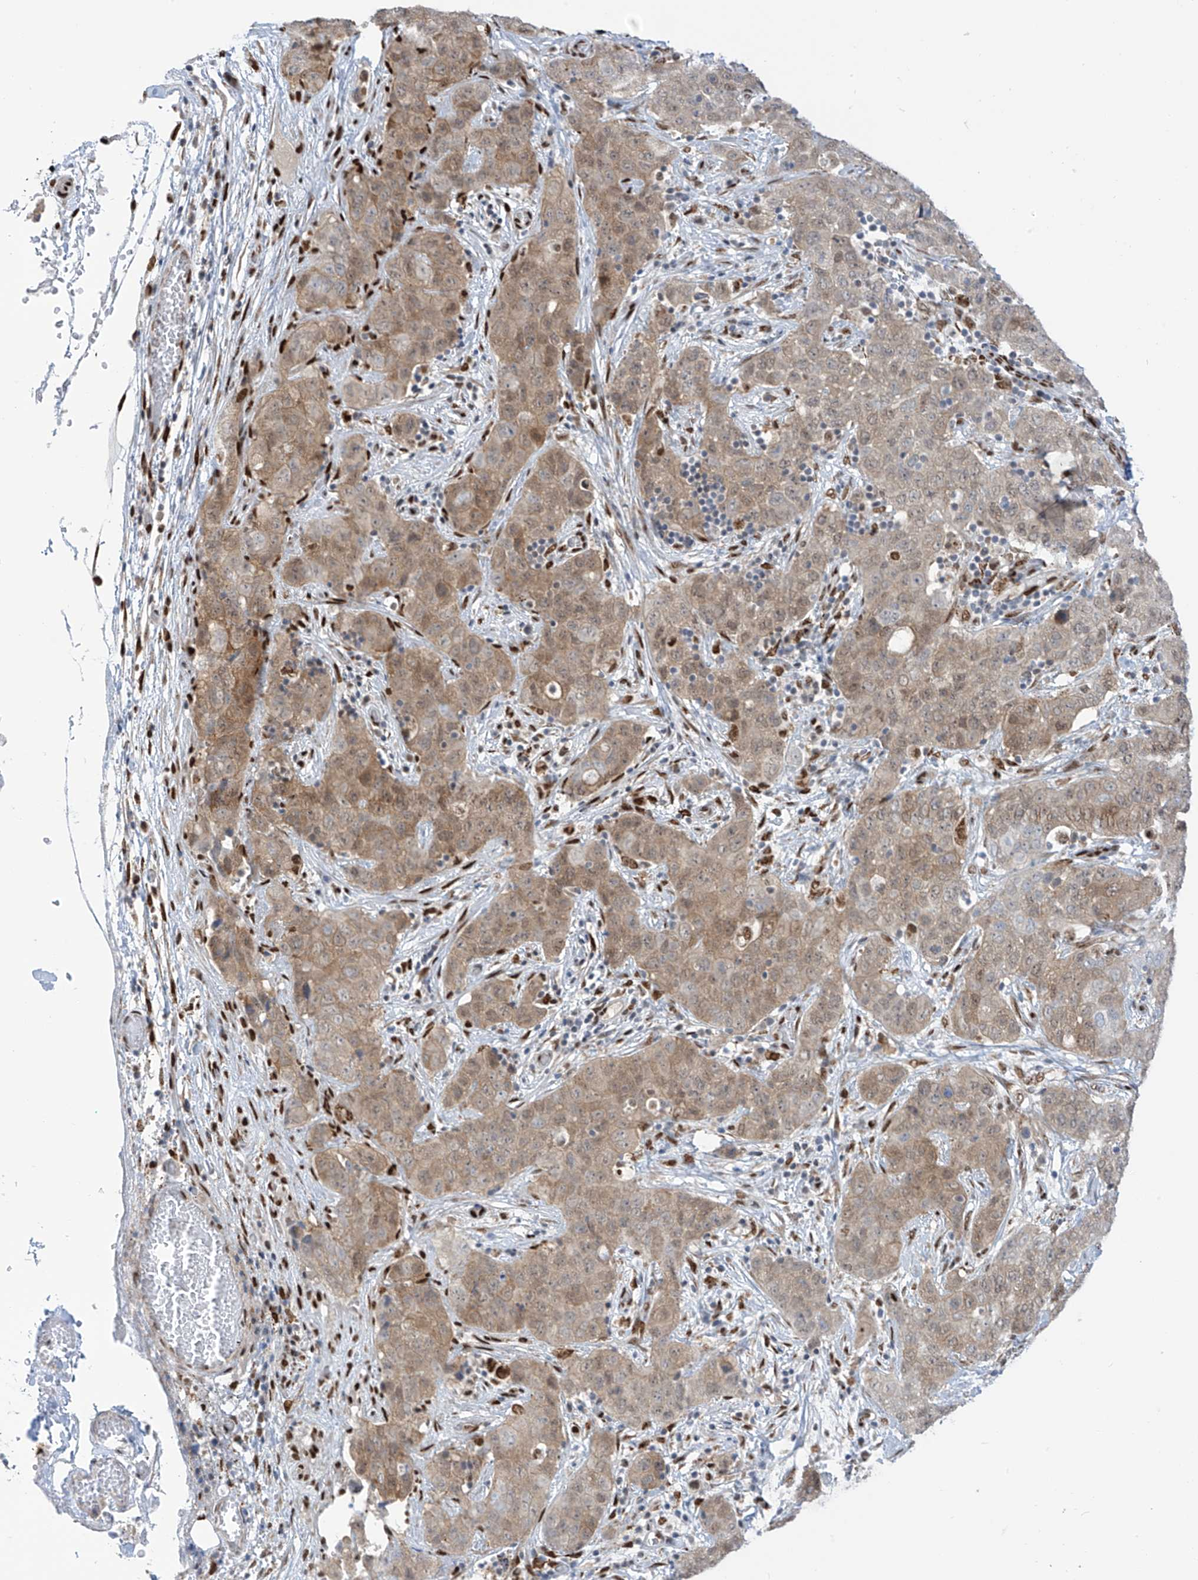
{"staining": {"intensity": "moderate", "quantity": ">75%", "location": "cytoplasmic/membranous"}, "tissue": "stomach cancer", "cell_type": "Tumor cells", "image_type": "cancer", "snomed": [{"axis": "morphology", "description": "Normal tissue, NOS"}, {"axis": "morphology", "description": "Adenocarcinoma, NOS"}, {"axis": "topography", "description": "Lymph node"}, {"axis": "topography", "description": "Stomach"}], "caption": "This is a histology image of immunohistochemistry staining of stomach cancer, which shows moderate expression in the cytoplasmic/membranous of tumor cells.", "gene": "PM20D2", "patient": {"sex": "male", "age": 48}}